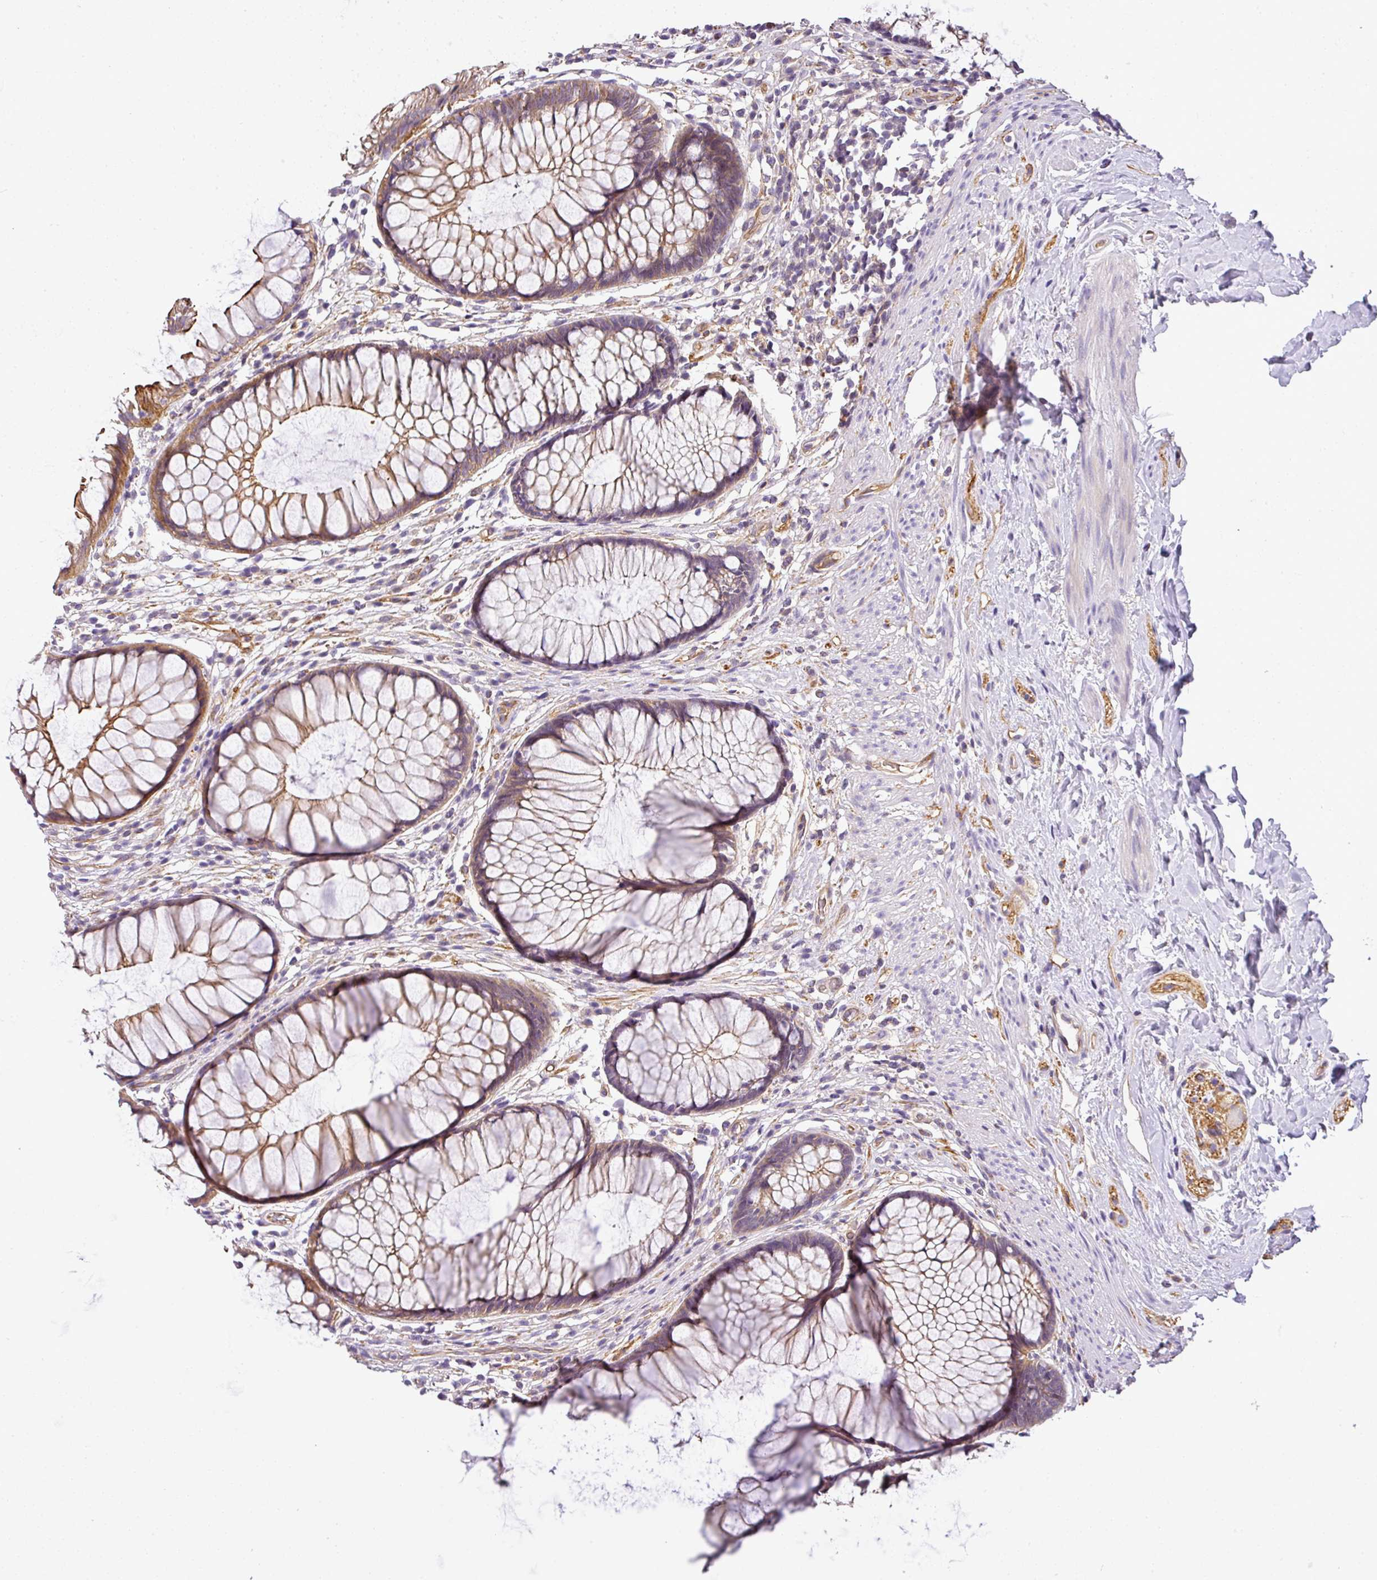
{"staining": {"intensity": "moderate", "quantity": ">75%", "location": "cytoplasmic/membranous"}, "tissue": "rectum", "cell_type": "Glandular cells", "image_type": "normal", "snomed": [{"axis": "morphology", "description": "Normal tissue, NOS"}, {"axis": "topography", "description": "Smooth muscle"}, {"axis": "topography", "description": "Rectum"}], "caption": "A medium amount of moderate cytoplasmic/membranous staining is appreciated in about >75% of glandular cells in benign rectum.", "gene": "OR11H4", "patient": {"sex": "male", "age": 53}}